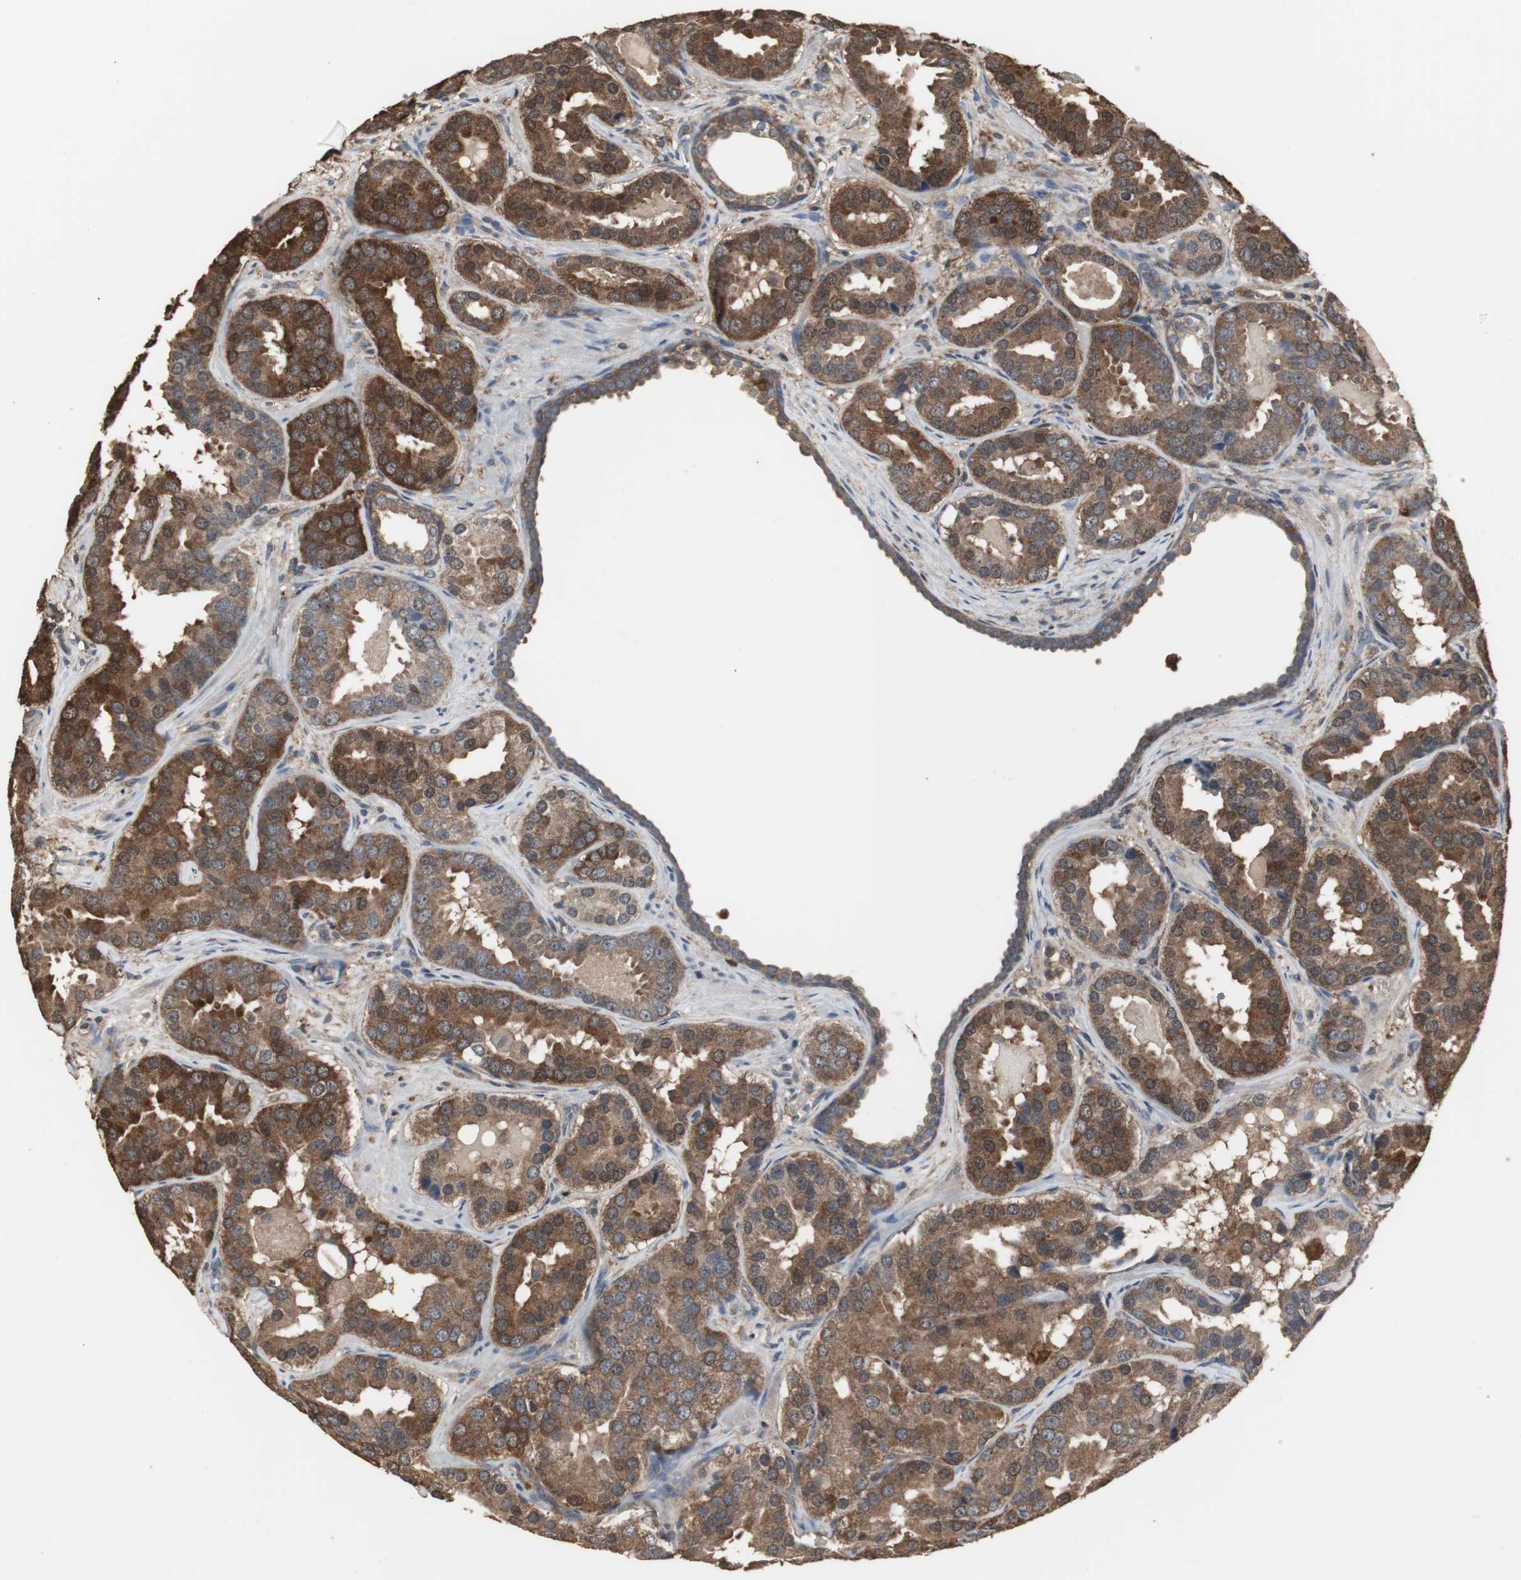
{"staining": {"intensity": "strong", "quantity": ">75%", "location": "cytoplasmic/membranous"}, "tissue": "prostate cancer", "cell_type": "Tumor cells", "image_type": "cancer", "snomed": [{"axis": "morphology", "description": "Adenocarcinoma, Low grade"}, {"axis": "topography", "description": "Prostate"}], "caption": "Immunohistochemical staining of prostate cancer demonstrates high levels of strong cytoplasmic/membranous expression in approximately >75% of tumor cells.", "gene": "HPRT1", "patient": {"sex": "male", "age": 59}}